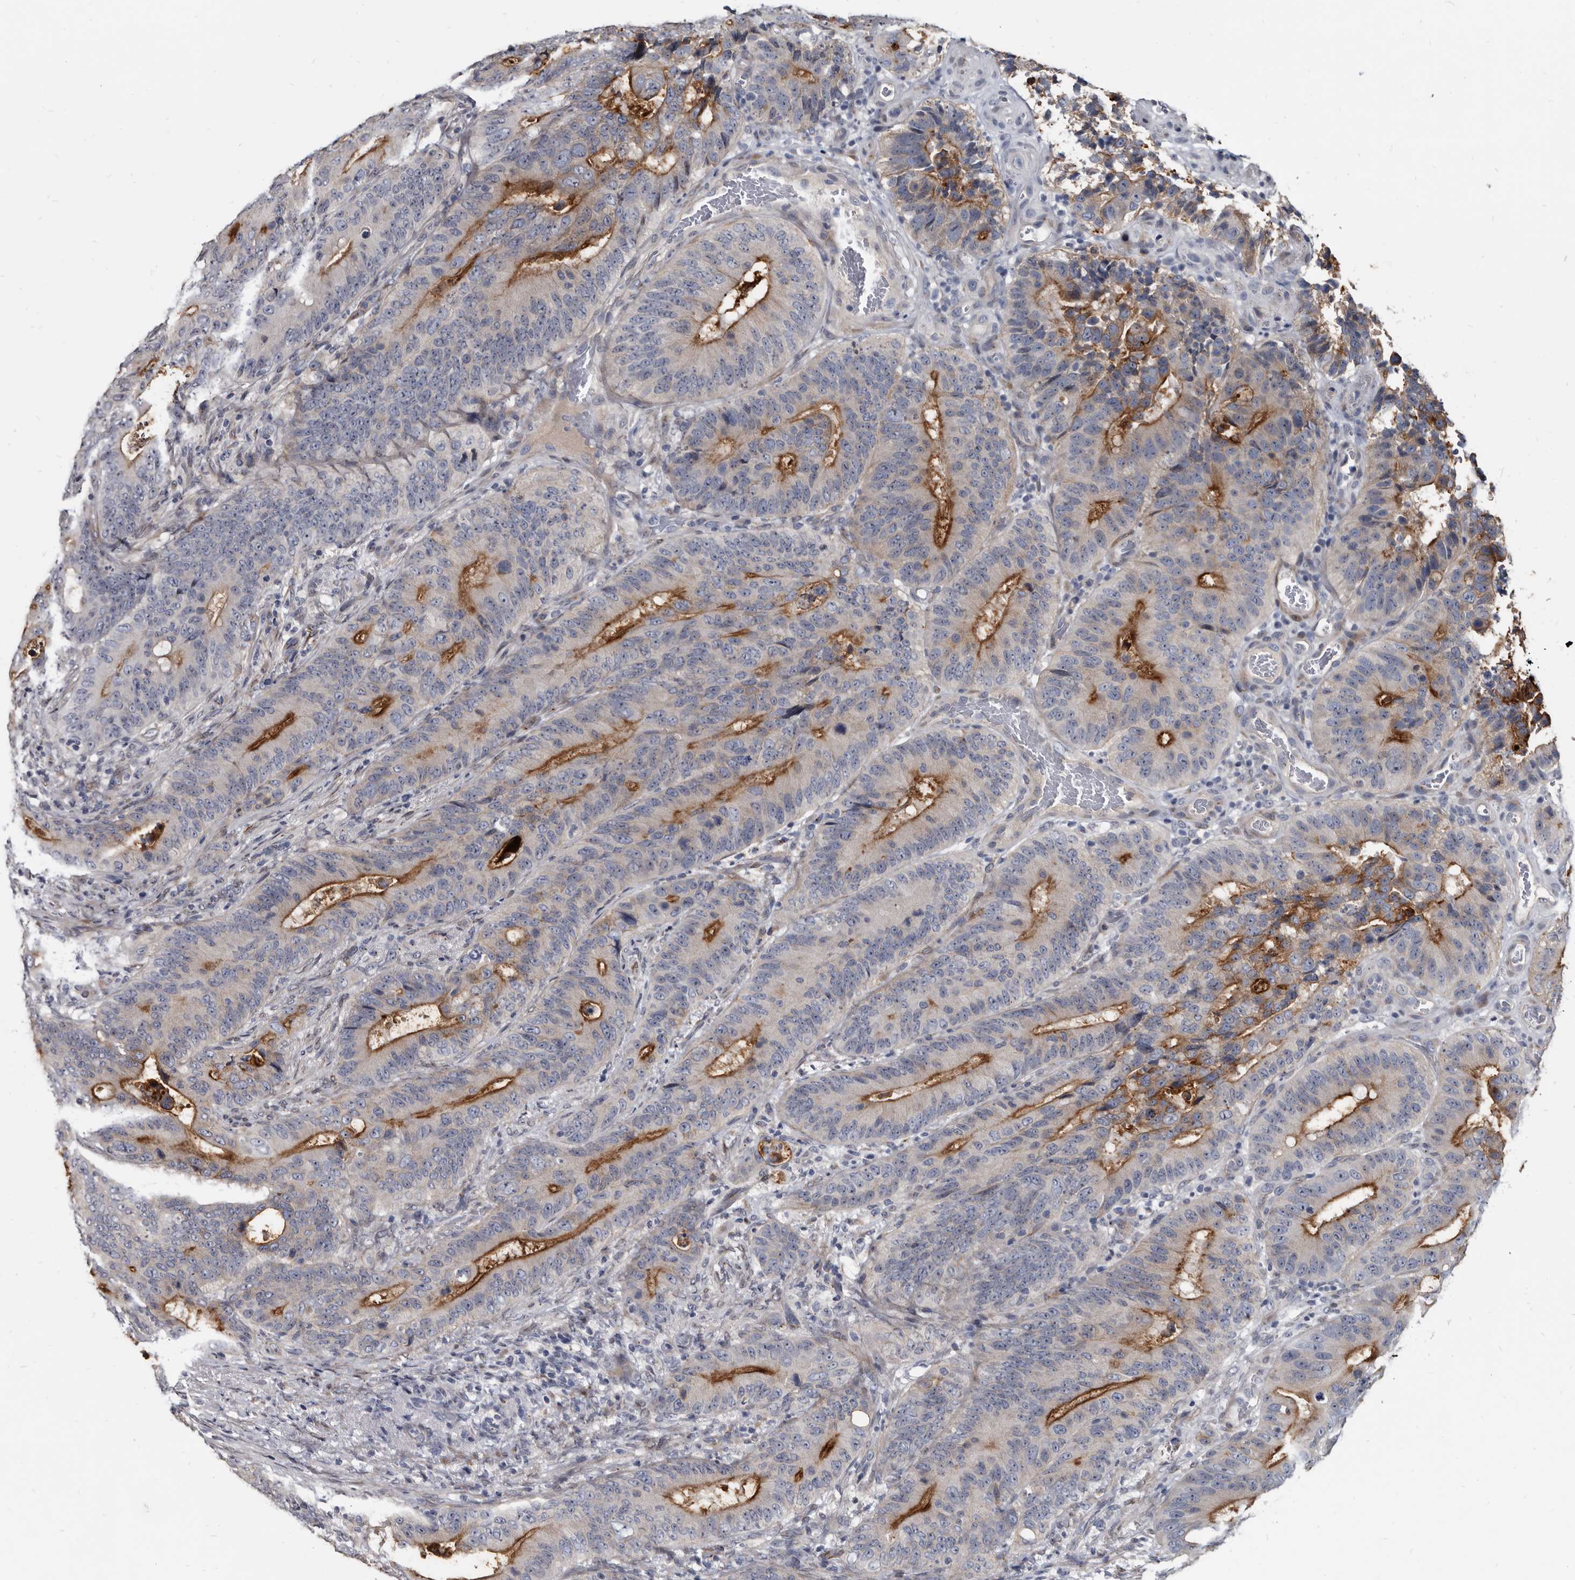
{"staining": {"intensity": "moderate", "quantity": "25%-75%", "location": "cytoplasmic/membranous"}, "tissue": "colorectal cancer", "cell_type": "Tumor cells", "image_type": "cancer", "snomed": [{"axis": "morphology", "description": "Adenocarcinoma, NOS"}, {"axis": "topography", "description": "Colon"}], "caption": "This is a micrograph of IHC staining of colorectal cancer (adenocarcinoma), which shows moderate expression in the cytoplasmic/membranous of tumor cells.", "gene": "PRSS8", "patient": {"sex": "male", "age": 83}}